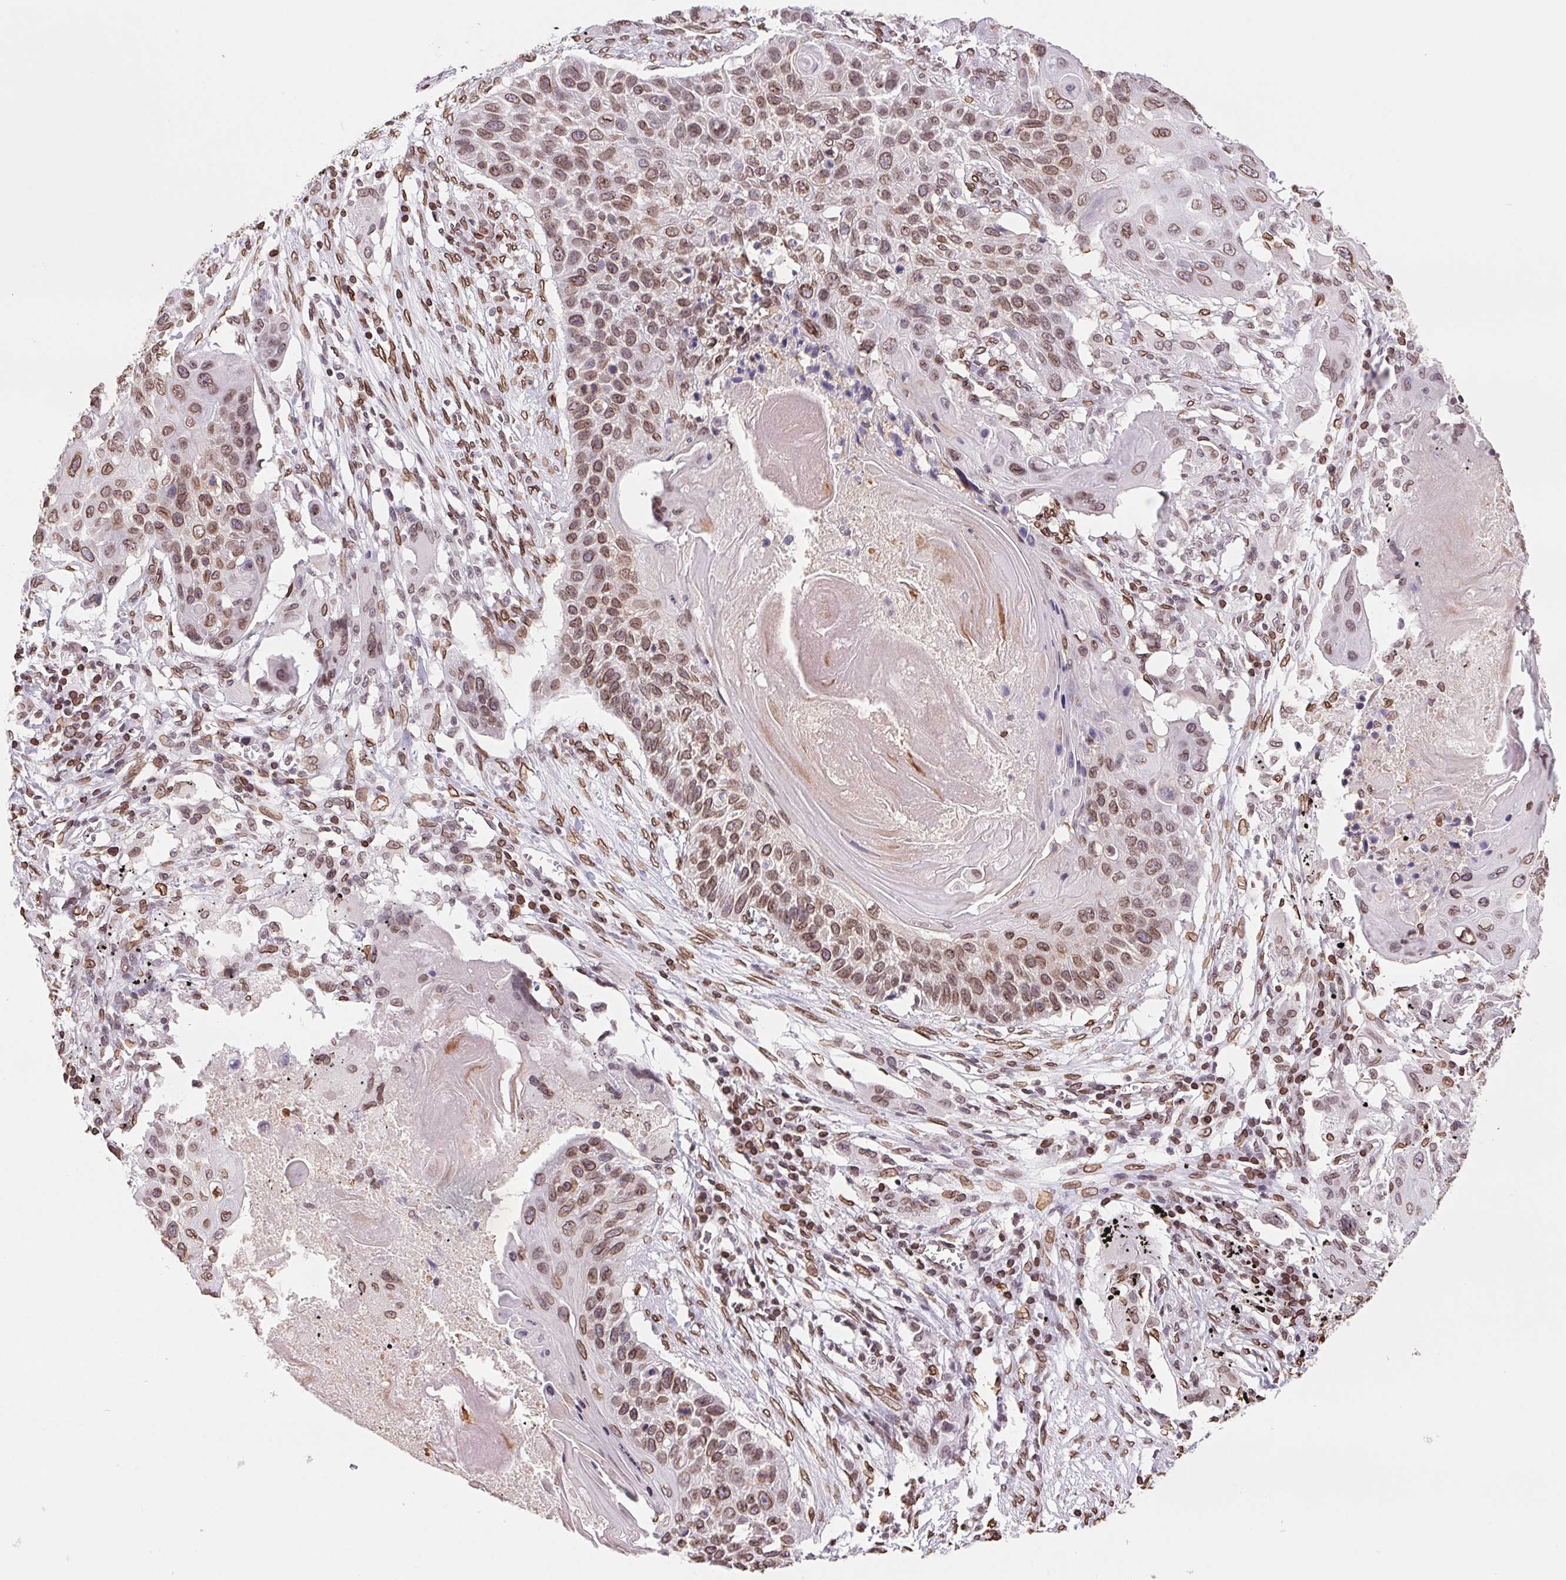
{"staining": {"intensity": "moderate", "quantity": ">75%", "location": "cytoplasmic/membranous,nuclear"}, "tissue": "lung cancer", "cell_type": "Tumor cells", "image_type": "cancer", "snomed": [{"axis": "morphology", "description": "Squamous cell carcinoma, NOS"}, {"axis": "topography", "description": "Lung"}], "caption": "IHC staining of lung cancer (squamous cell carcinoma), which displays medium levels of moderate cytoplasmic/membranous and nuclear positivity in about >75% of tumor cells indicating moderate cytoplasmic/membranous and nuclear protein staining. The staining was performed using DAB (3,3'-diaminobenzidine) (brown) for protein detection and nuclei were counterstained in hematoxylin (blue).", "gene": "LMNB2", "patient": {"sex": "male", "age": 78}}